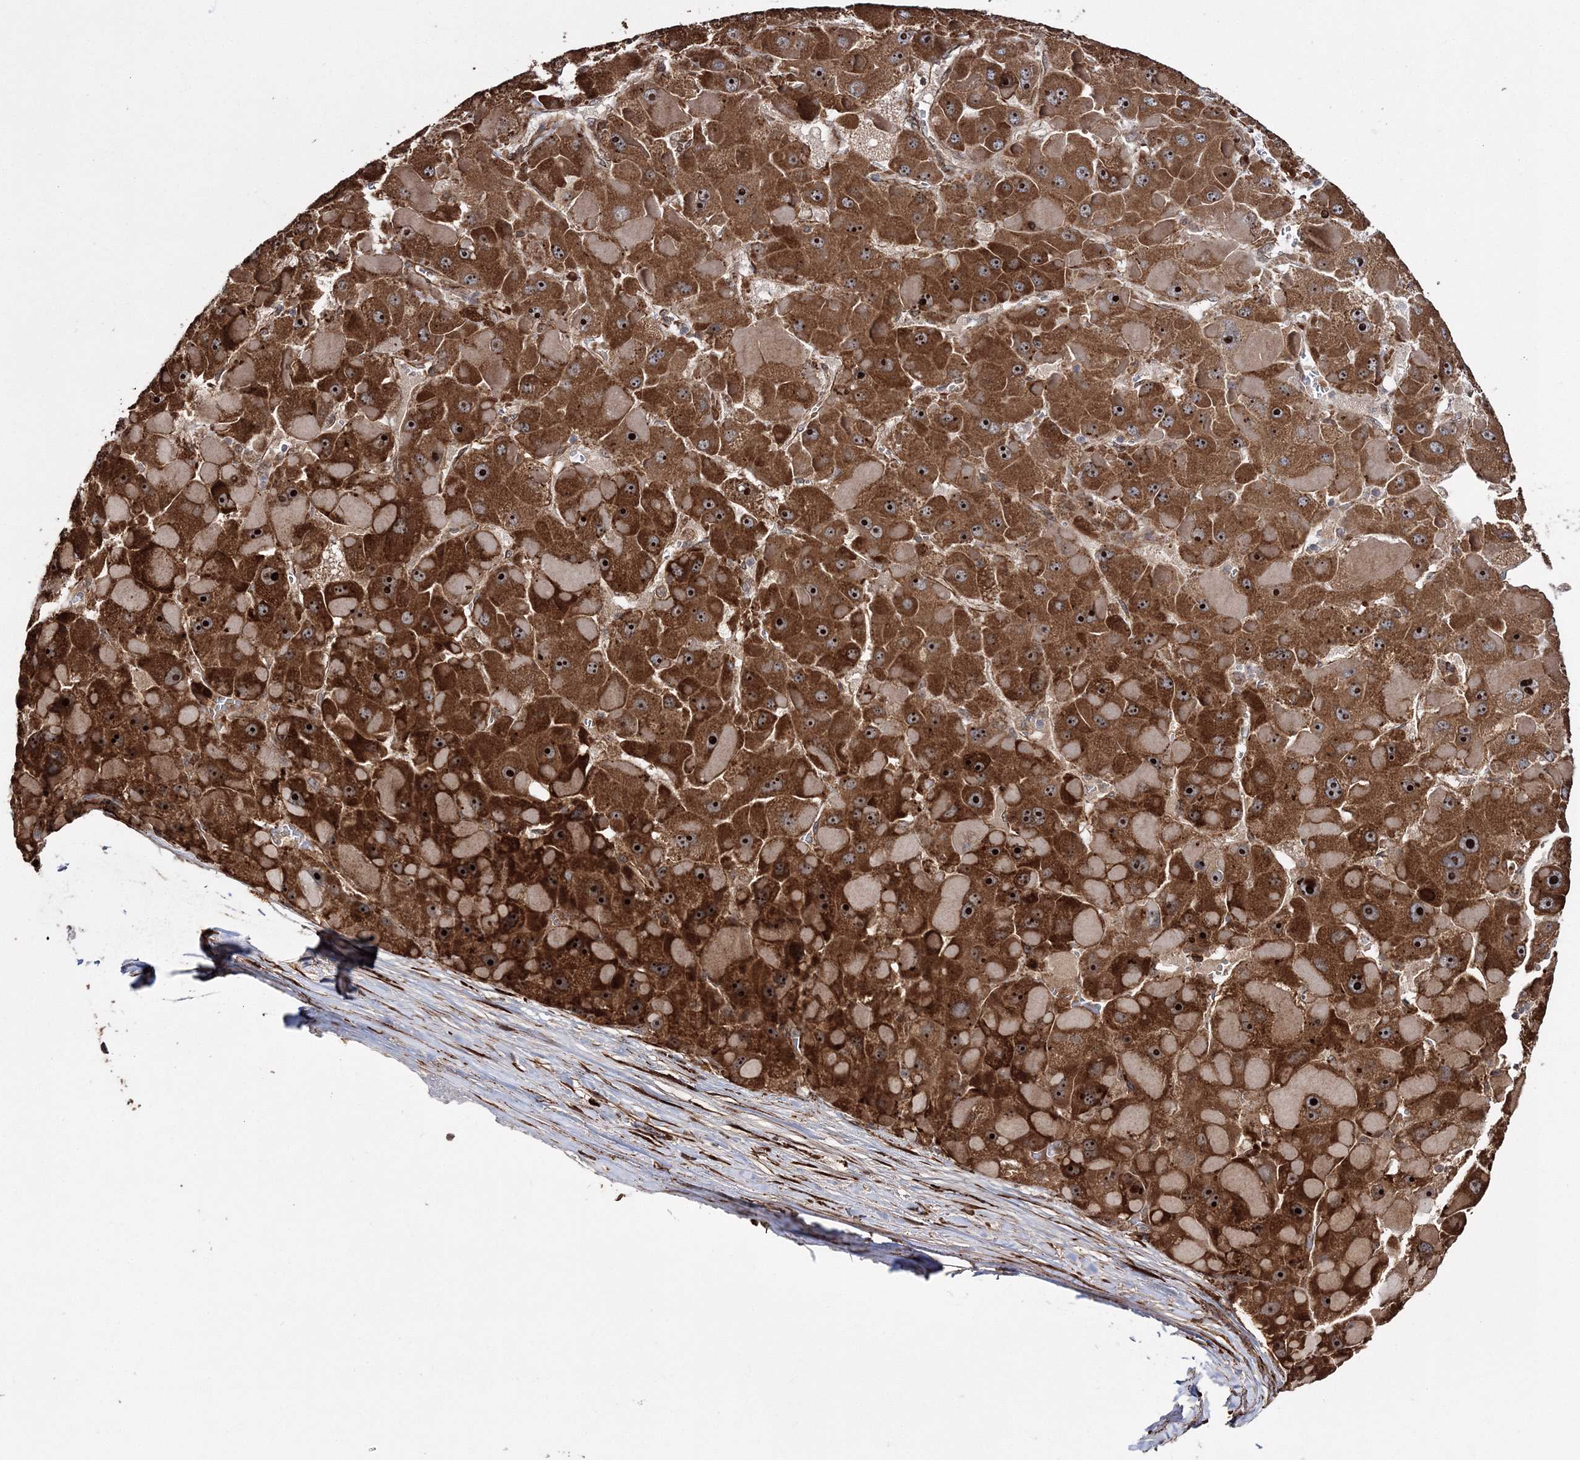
{"staining": {"intensity": "strong", "quantity": ">75%", "location": "cytoplasmic/membranous,nuclear"}, "tissue": "liver cancer", "cell_type": "Tumor cells", "image_type": "cancer", "snomed": [{"axis": "morphology", "description": "Carcinoma, Hepatocellular, NOS"}, {"axis": "topography", "description": "Liver"}], "caption": "Protein expression analysis of hepatocellular carcinoma (liver) demonstrates strong cytoplasmic/membranous and nuclear expression in approximately >75% of tumor cells.", "gene": "SCRN3", "patient": {"sex": "female", "age": 73}}